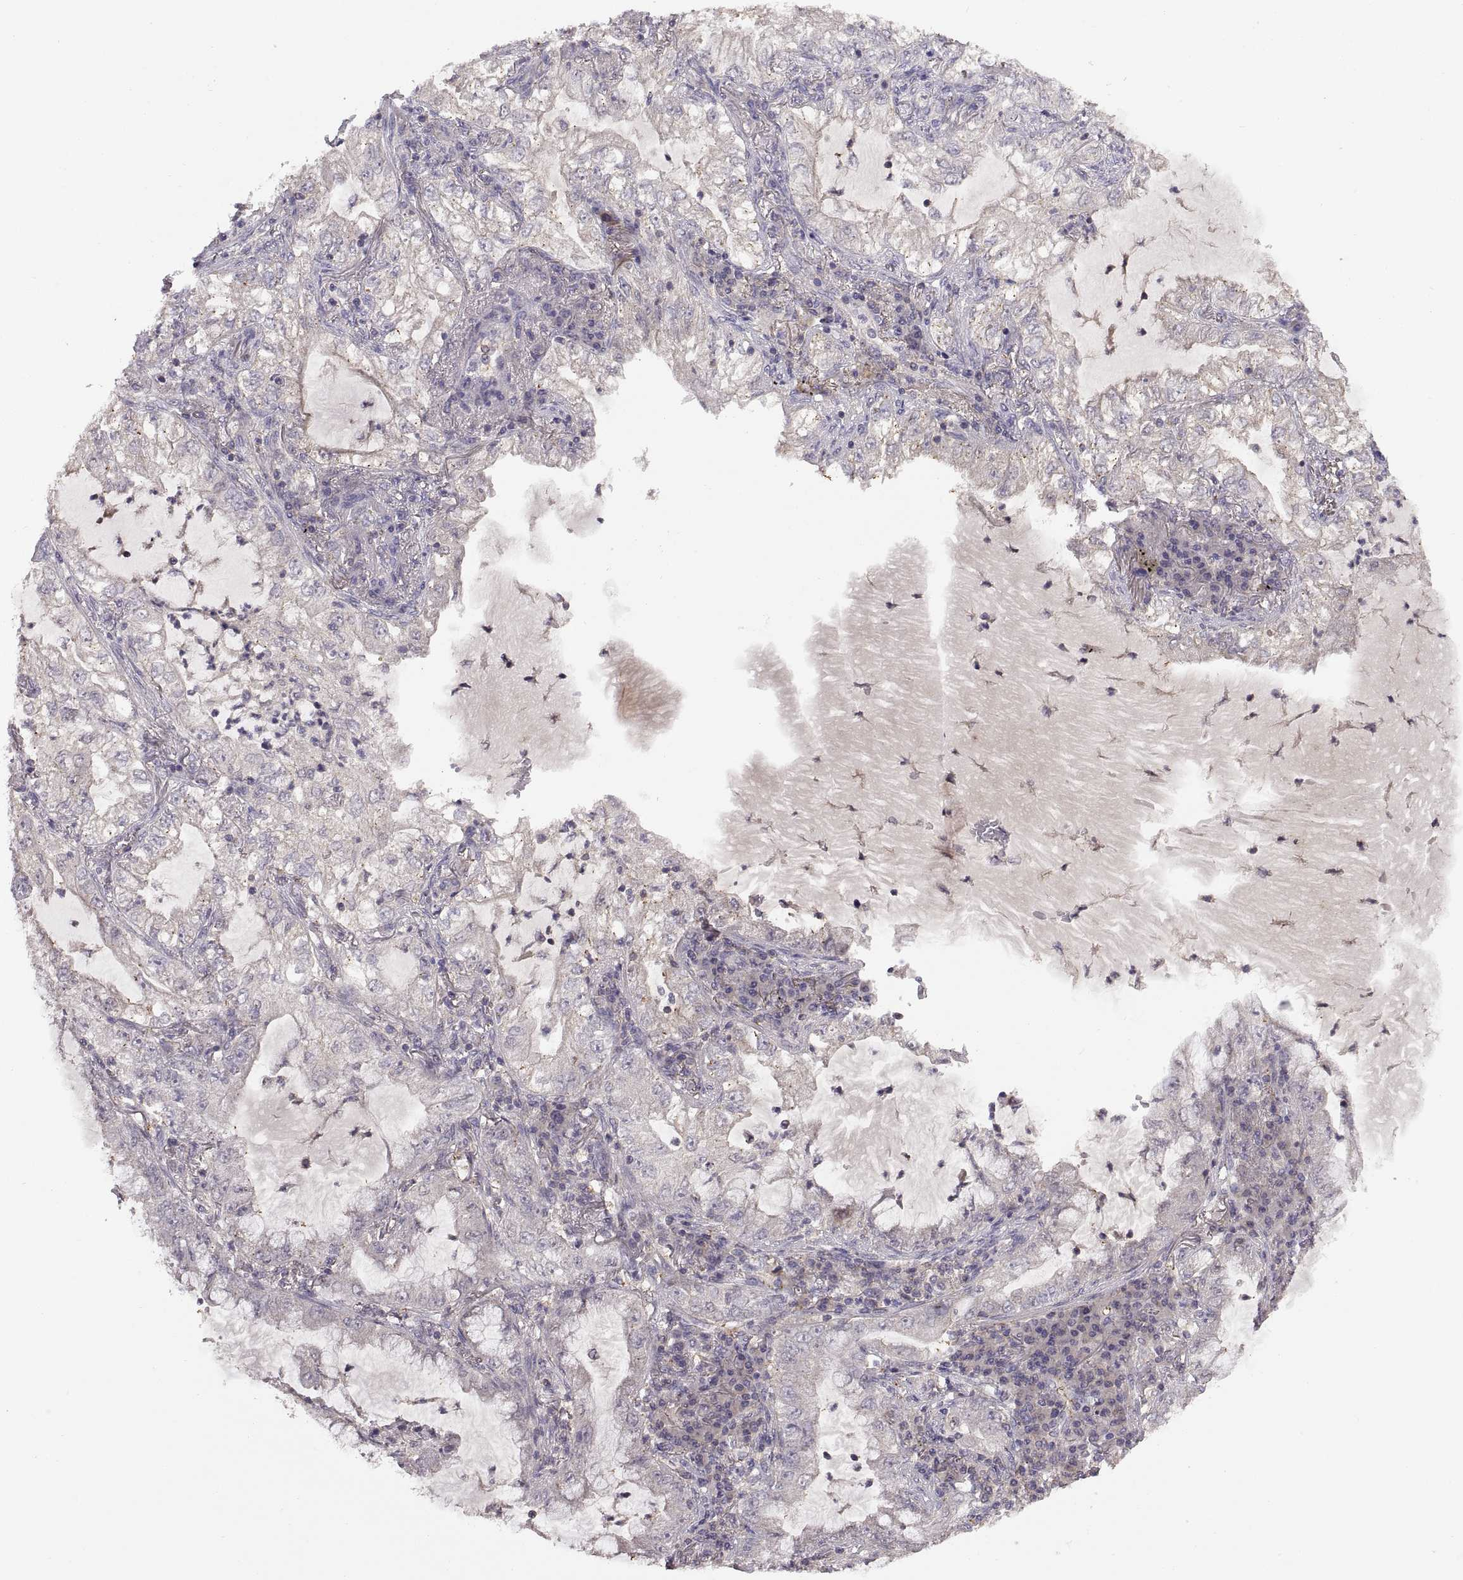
{"staining": {"intensity": "negative", "quantity": "none", "location": "none"}, "tissue": "lung cancer", "cell_type": "Tumor cells", "image_type": "cancer", "snomed": [{"axis": "morphology", "description": "Adenocarcinoma, NOS"}, {"axis": "topography", "description": "Lung"}], "caption": "High power microscopy histopathology image of an immunohistochemistry (IHC) histopathology image of lung cancer (adenocarcinoma), revealing no significant staining in tumor cells.", "gene": "NMNAT2", "patient": {"sex": "female", "age": 73}}